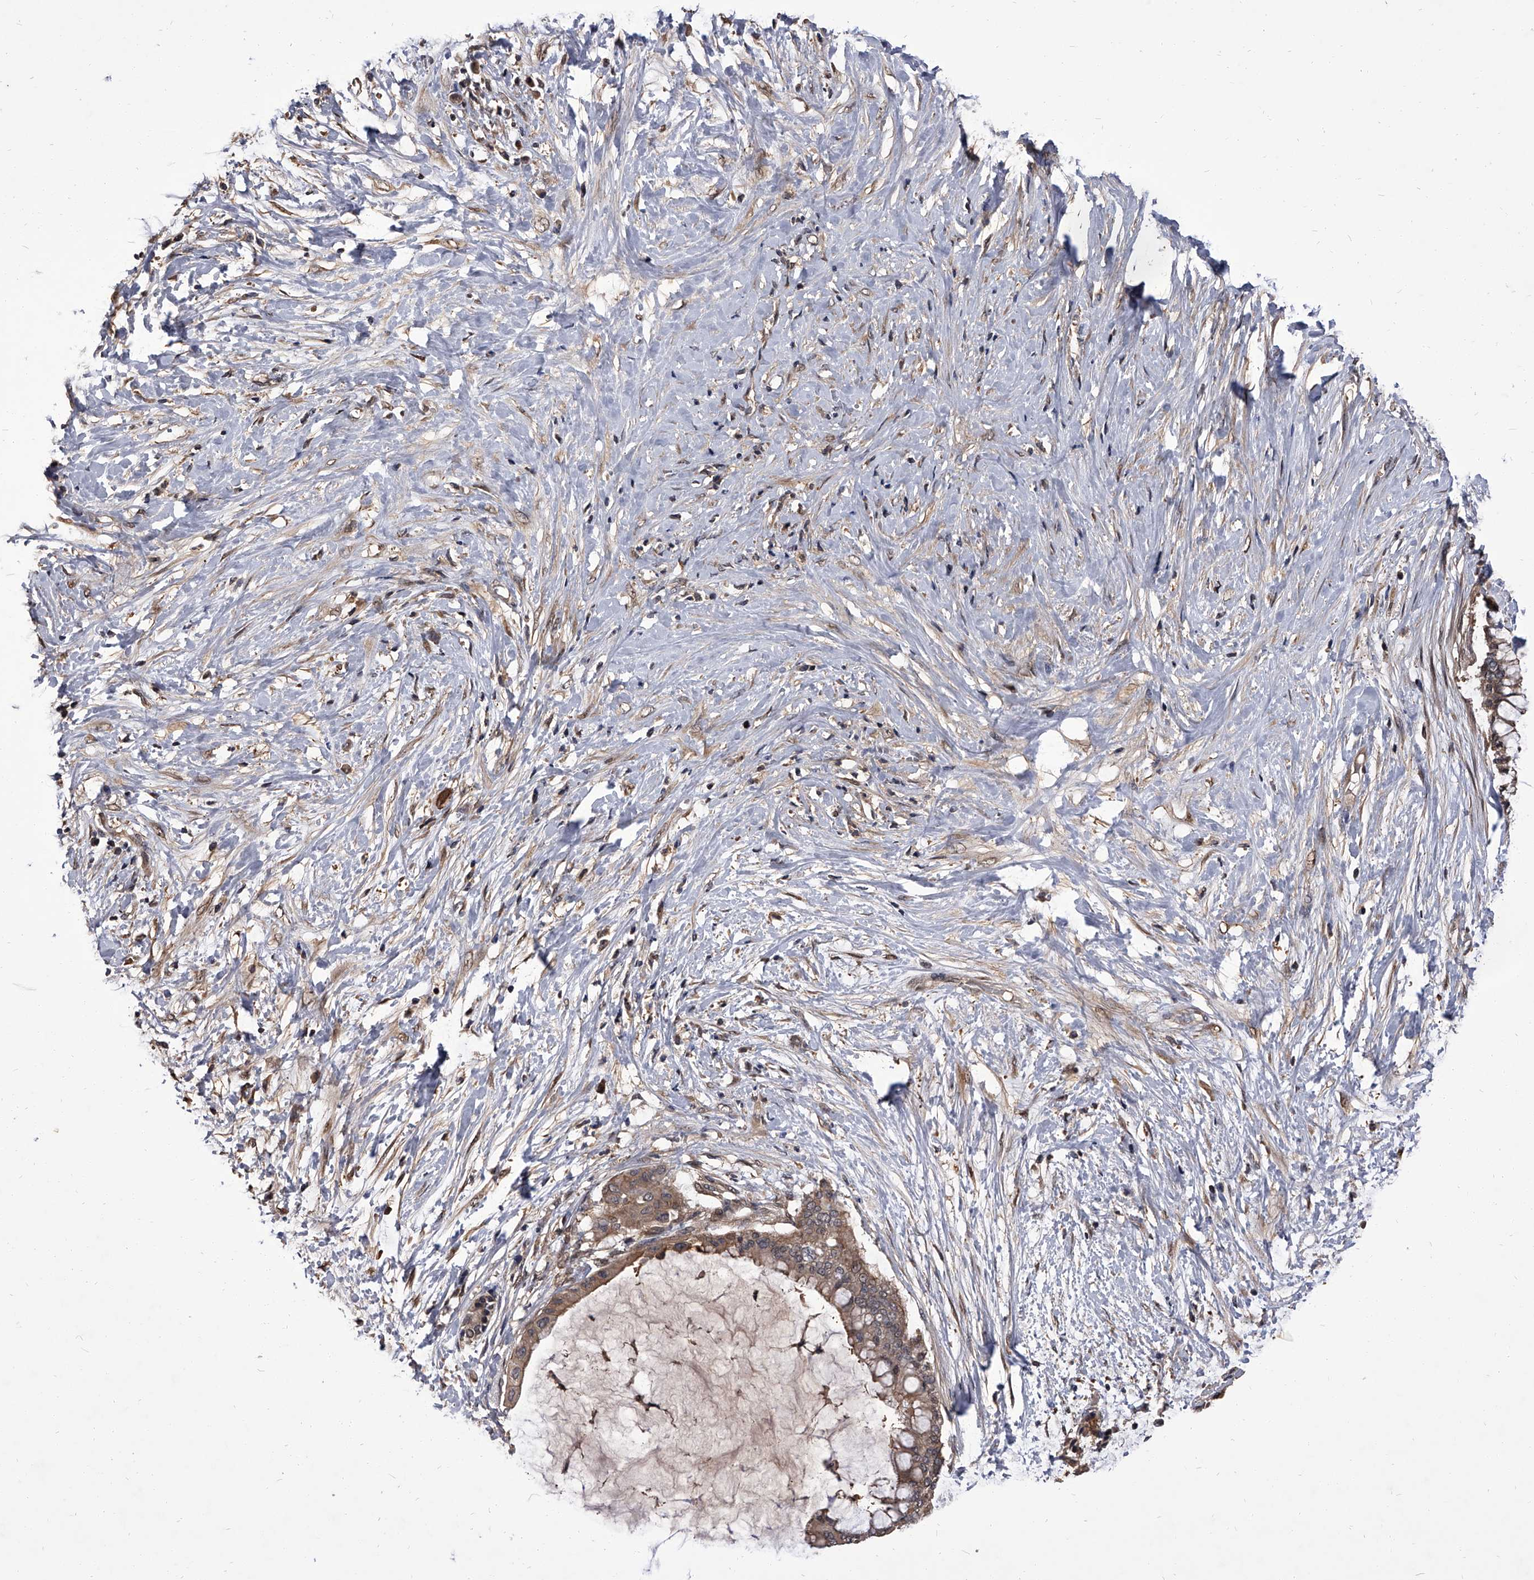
{"staining": {"intensity": "moderate", "quantity": ">75%", "location": "cytoplasmic/membranous"}, "tissue": "pancreatic cancer", "cell_type": "Tumor cells", "image_type": "cancer", "snomed": [{"axis": "morphology", "description": "Adenocarcinoma, NOS"}, {"axis": "topography", "description": "Pancreas"}], "caption": "Immunohistochemical staining of human pancreatic cancer displays medium levels of moderate cytoplasmic/membranous protein staining in about >75% of tumor cells.", "gene": "SLC18B1", "patient": {"sex": "male", "age": 41}}